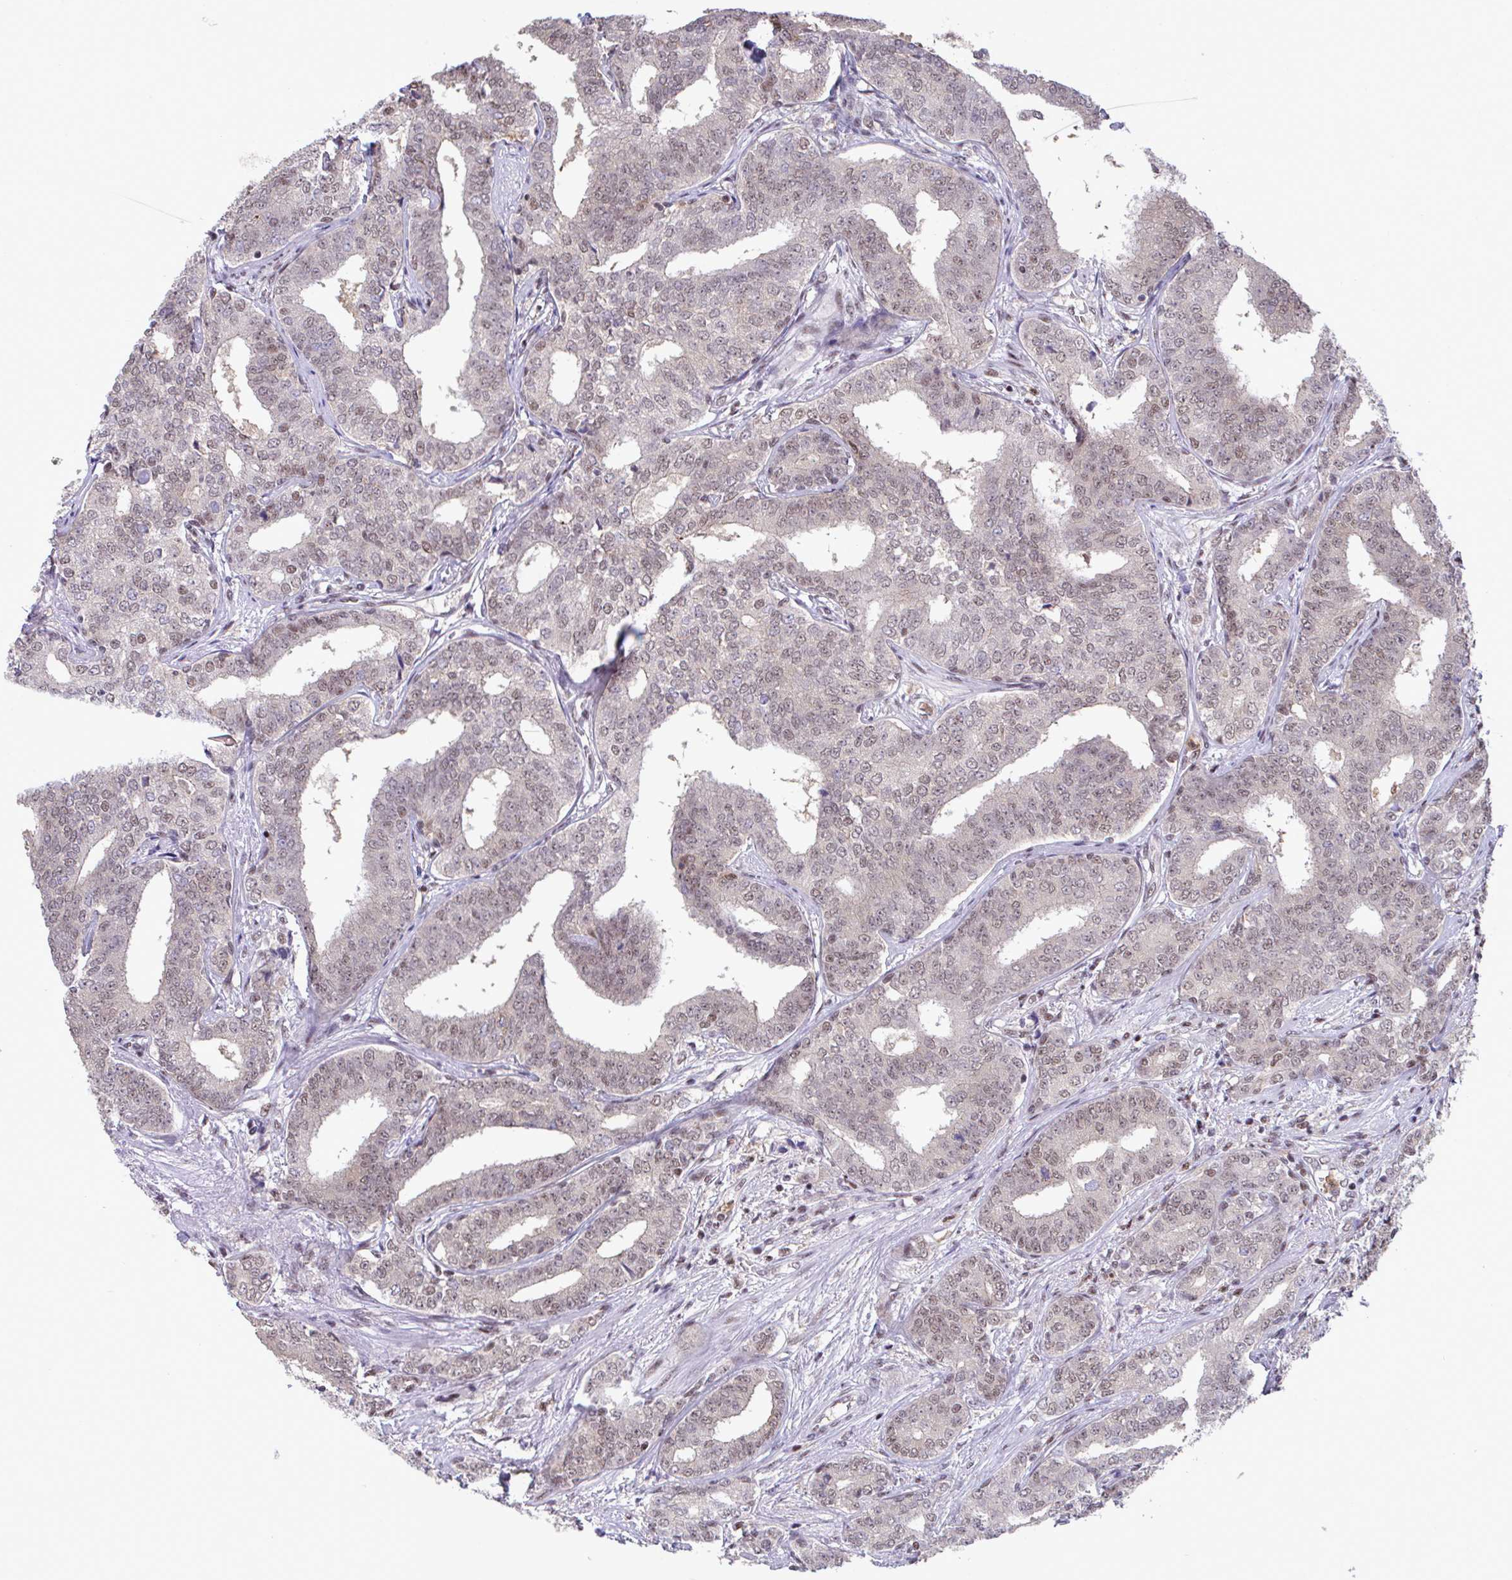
{"staining": {"intensity": "weak", "quantity": ">75%", "location": "nuclear"}, "tissue": "prostate cancer", "cell_type": "Tumor cells", "image_type": "cancer", "snomed": [{"axis": "morphology", "description": "Adenocarcinoma, High grade"}, {"axis": "topography", "description": "Prostate"}], "caption": "About >75% of tumor cells in prostate cancer (high-grade adenocarcinoma) exhibit weak nuclear protein positivity as visualized by brown immunohistochemical staining.", "gene": "OR6K3", "patient": {"sex": "male", "age": 72}}